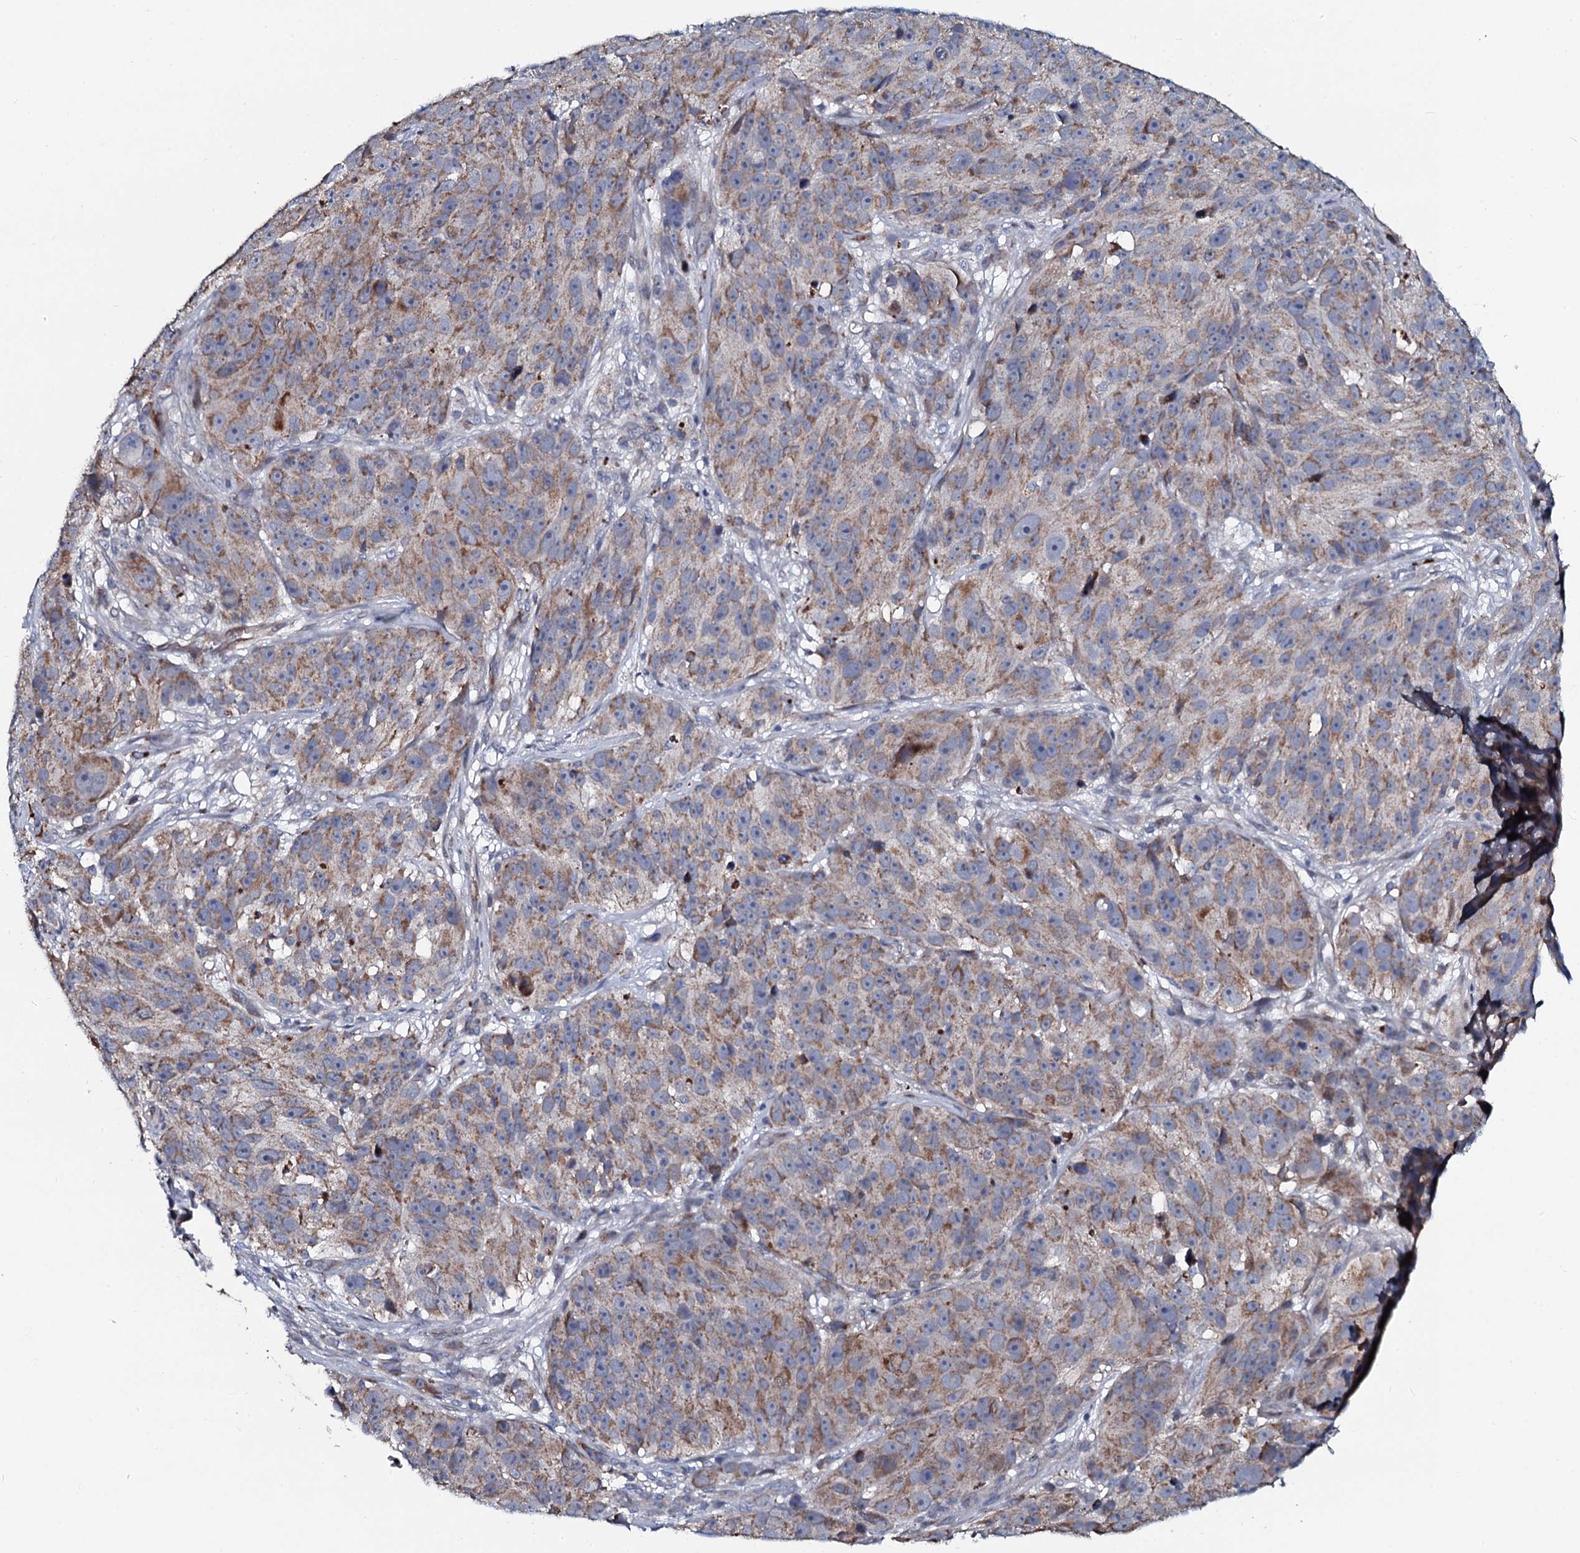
{"staining": {"intensity": "weak", "quantity": "25%-75%", "location": "cytoplasmic/membranous"}, "tissue": "melanoma", "cell_type": "Tumor cells", "image_type": "cancer", "snomed": [{"axis": "morphology", "description": "Malignant melanoma, NOS"}, {"axis": "topography", "description": "Skin"}], "caption": "This histopathology image exhibits malignant melanoma stained with immunohistochemistry to label a protein in brown. The cytoplasmic/membranous of tumor cells show weak positivity for the protein. Nuclei are counter-stained blue.", "gene": "KCTD4", "patient": {"sex": "male", "age": 84}}